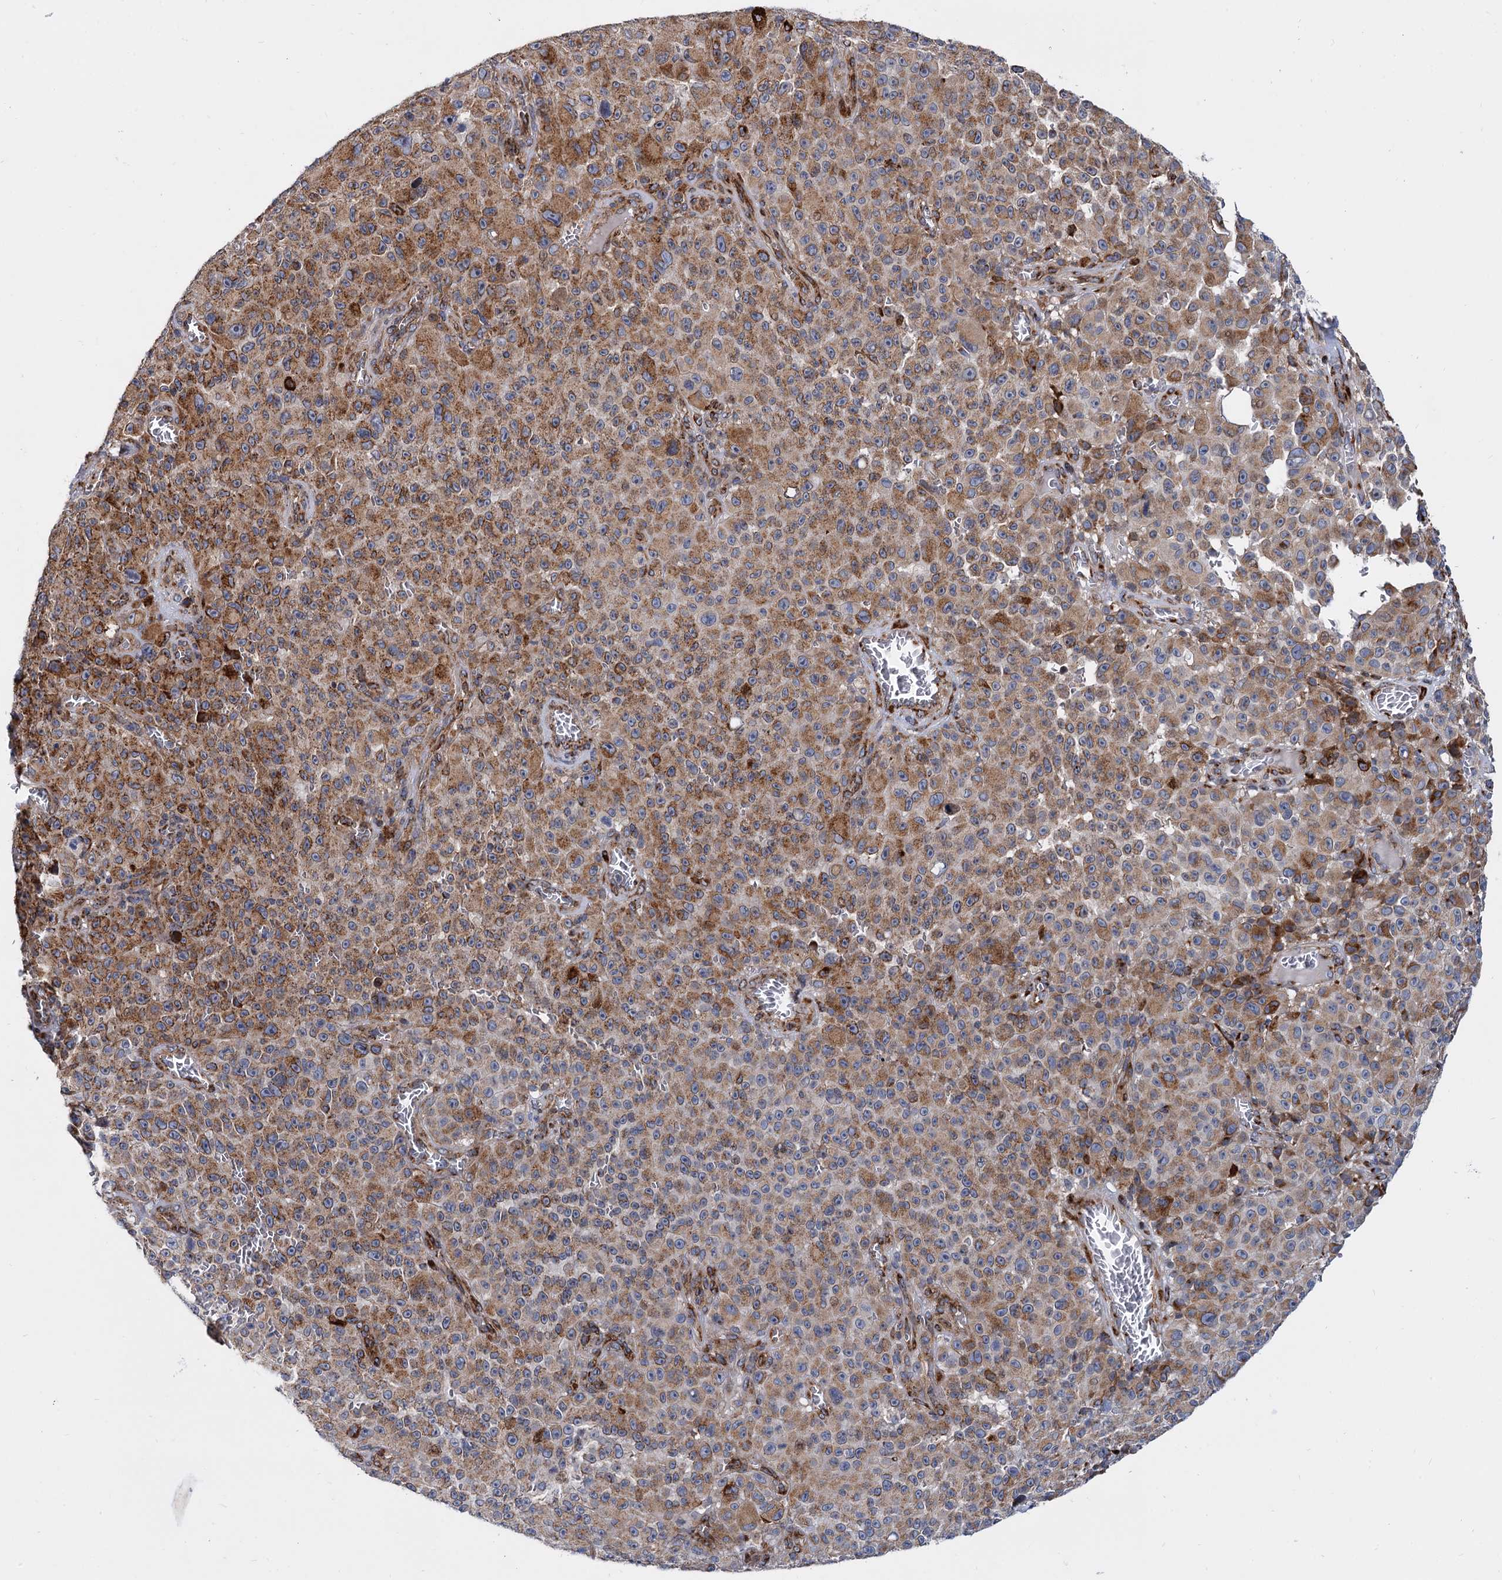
{"staining": {"intensity": "moderate", "quantity": ">75%", "location": "cytoplasmic/membranous"}, "tissue": "melanoma", "cell_type": "Tumor cells", "image_type": "cancer", "snomed": [{"axis": "morphology", "description": "Malignant melanoma, NOS"}, {"axis": "topography", "description": "Skin"}], "caption": "The micrograph demonstrates a brown stain indicating the presence of a protein in the cytoplasmic/membranous of tumor cells in melanoma.", "gene": "SUPT20H", "patient": {"sex": "female", "age": 82}}